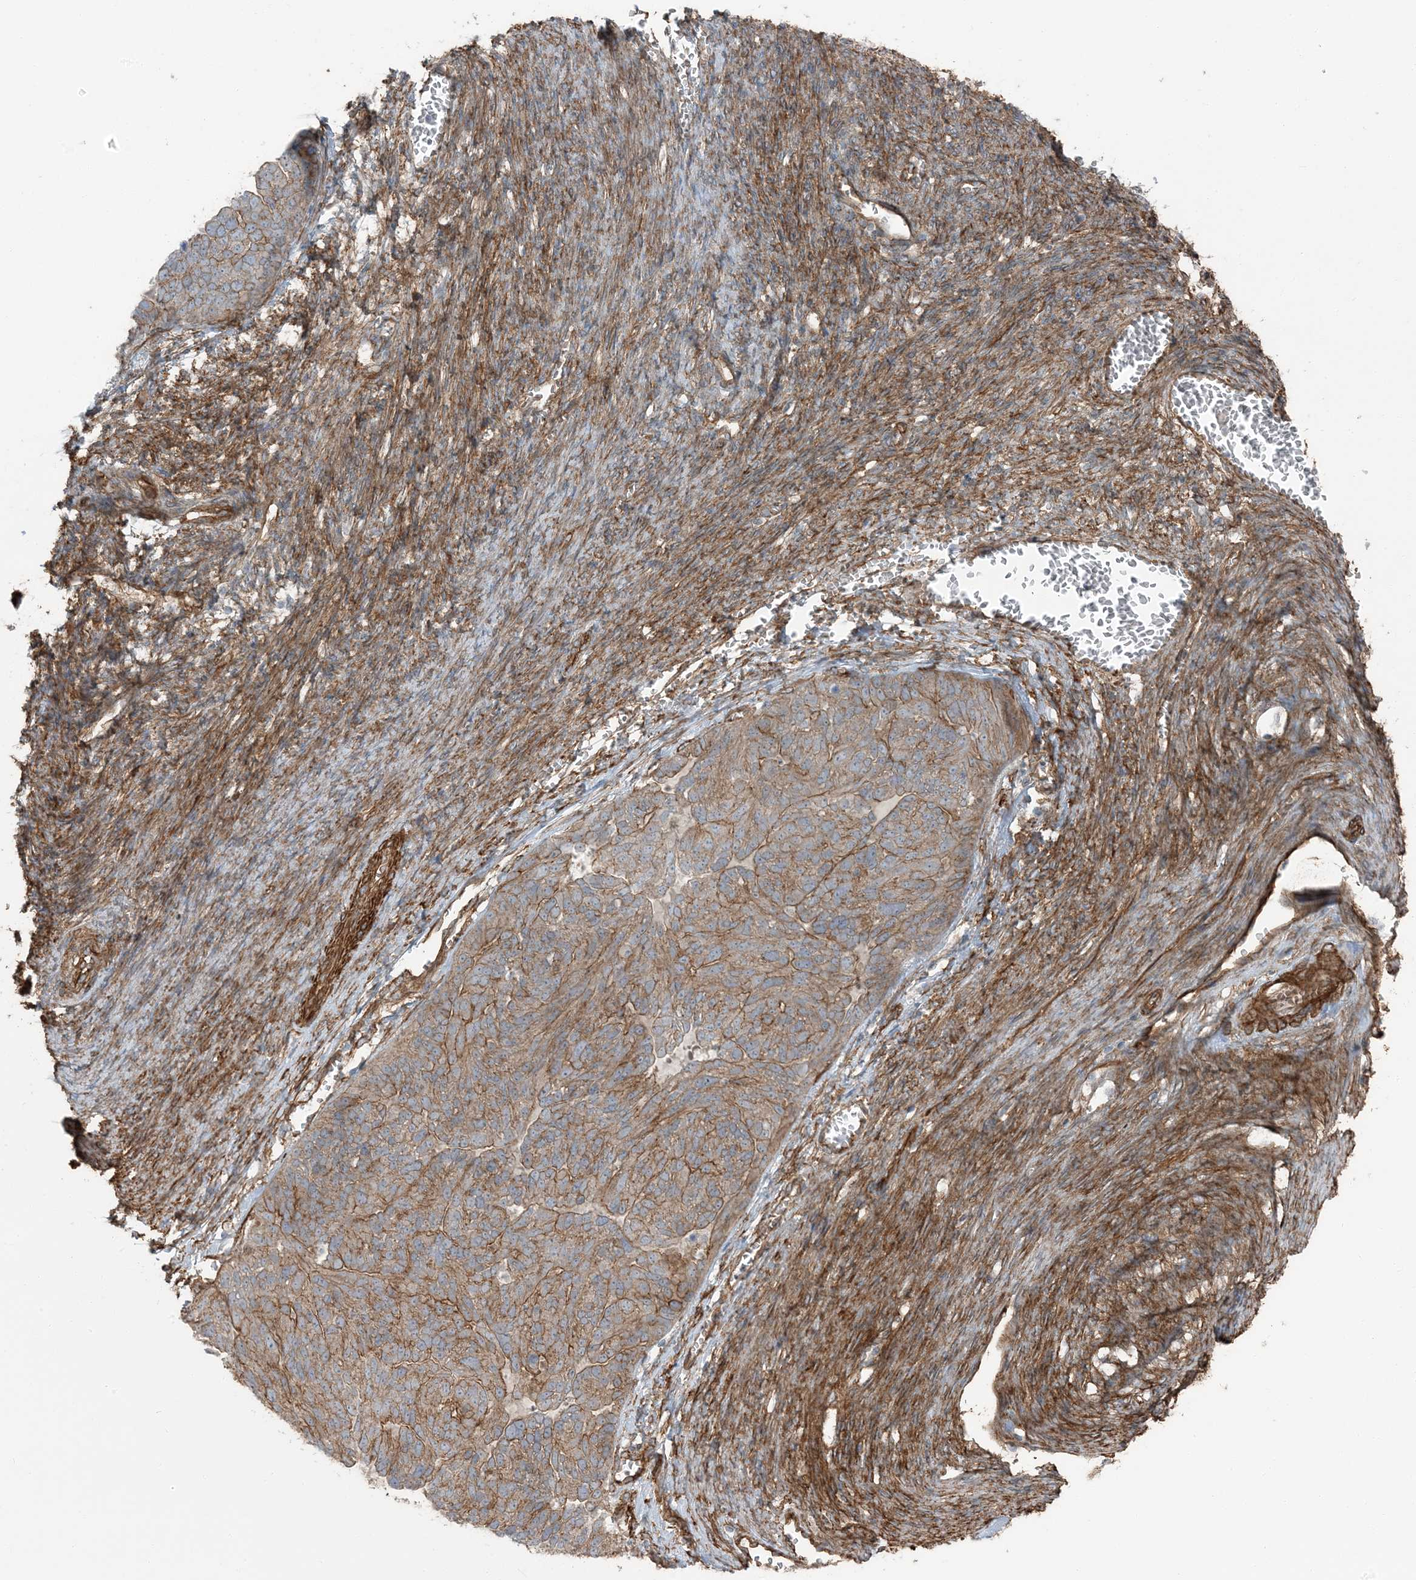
{"staining": {"intensity": "moderate", "quantity": ">75%", "location": "cytoplasmic/membranous"}, "tissue": "ovarian cancer", "cell_type": "Tumor cells", "image_type": "cancer", "snomed": [{"axis": "morphology", "description": "Cystadenocarcinoma, serous, NOS"}, {"axis": "topography", "description": "Ovary"}], "caption": "Protein expression analysis of serous cystadenocarcinoma (ovarian) shows moderate cytoplasmic/membranous positivity in about >75% of tumor cells.", "gene": "ZFP90", "patient": {"sex": "female", "age": 44}}